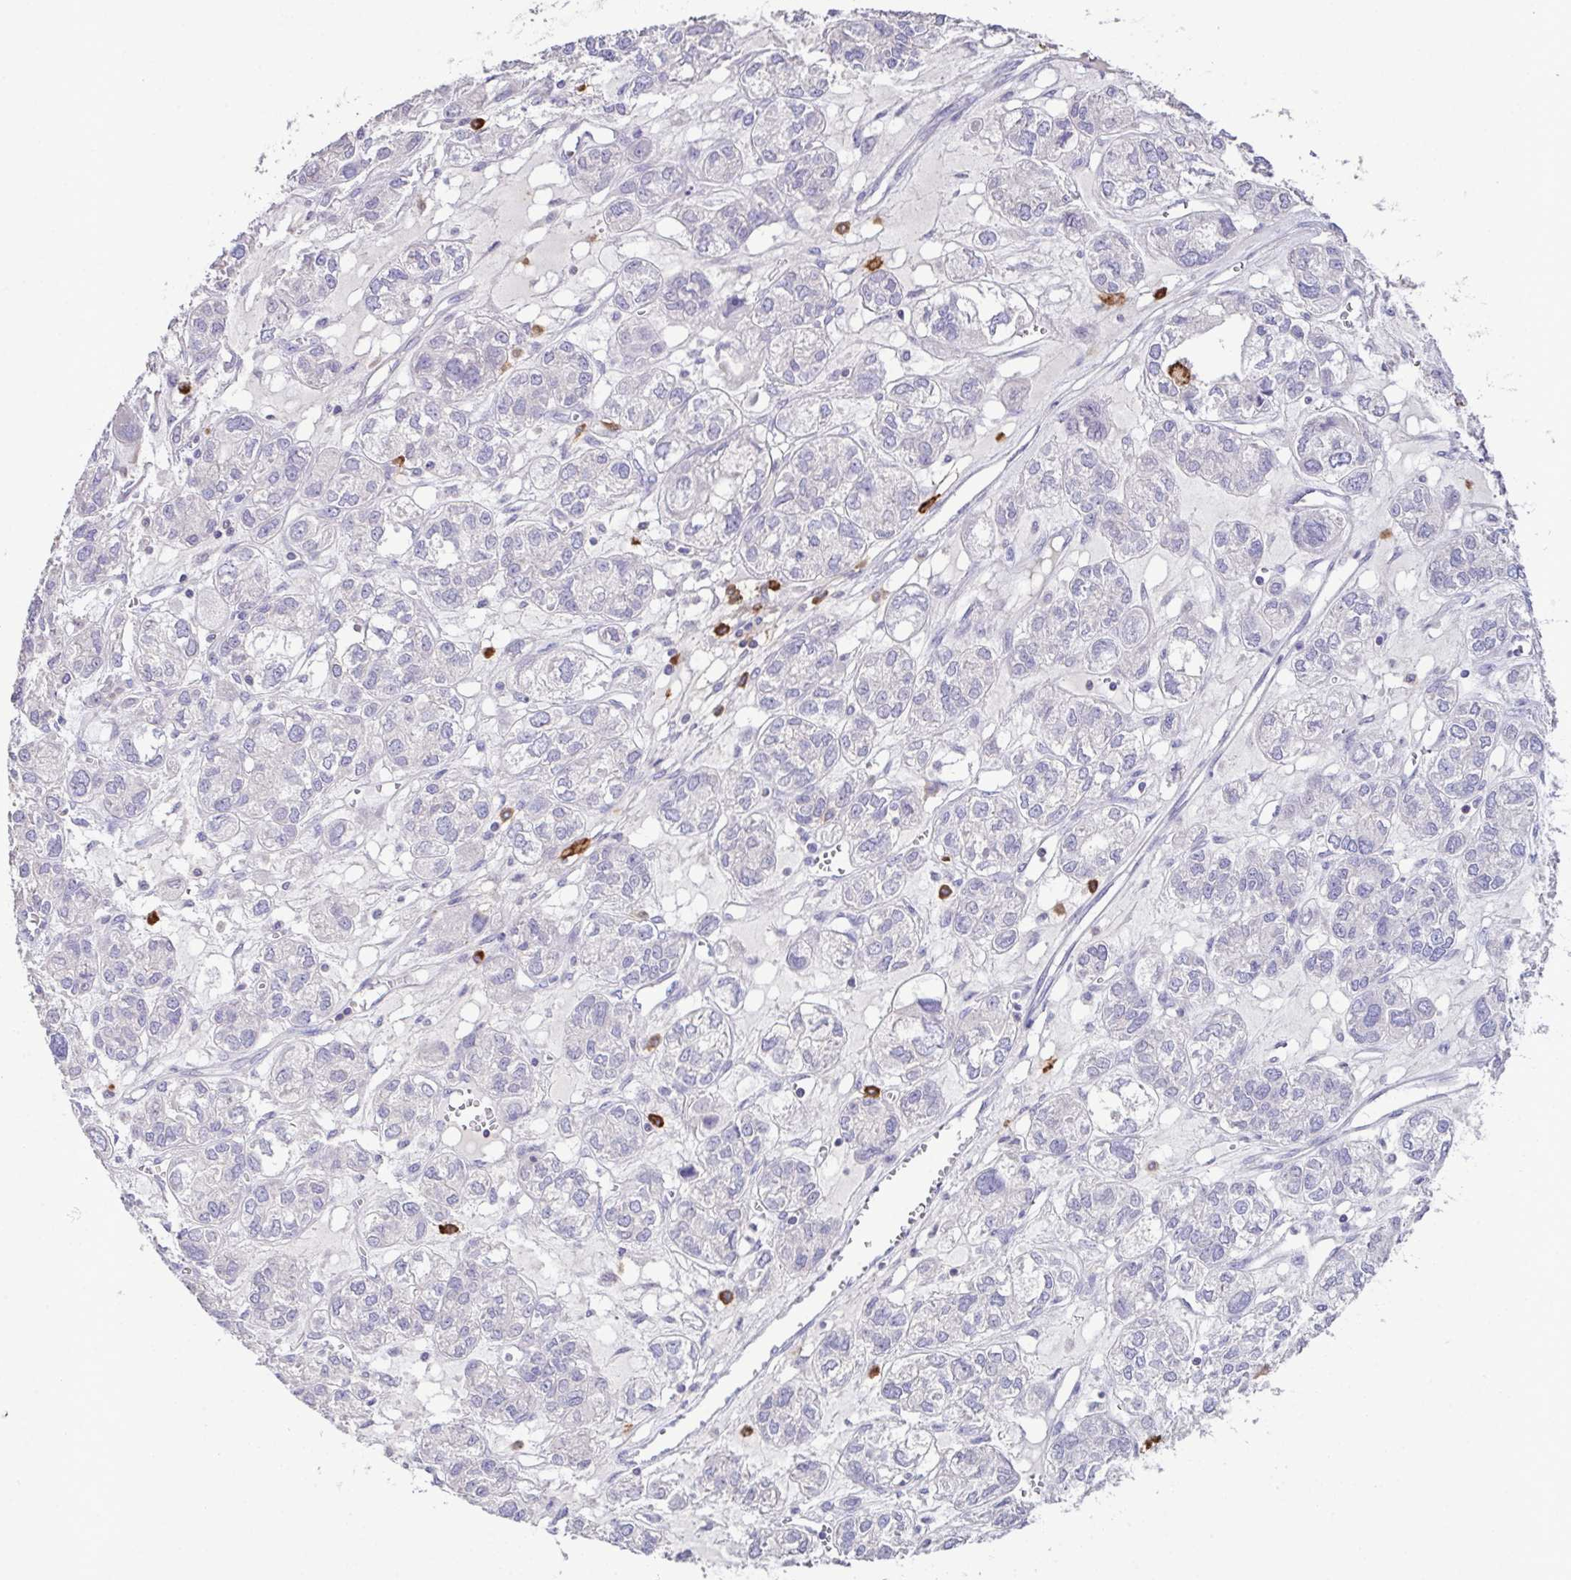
{"staining": {"intensity": "negative", "quantity": "none", "location": "none"}, "tissue": "ovarian cancer", "cell_type": "Tumor cells", "image_type": "cancer", "snomed": [{"axis": "morphology", "description": "Carcinoma, endometroid"}, {"axis": "topography", "description": "Ovary"}], "caption": "Immunohistochemistry (IHC) micrograph of human ovarian cancer stained for a protein (brown), which shows no expression in tumor cells. Nuclei are stained in blue.", "gene": "MARCO", "patient": {"sex": "female", "age": 64}}